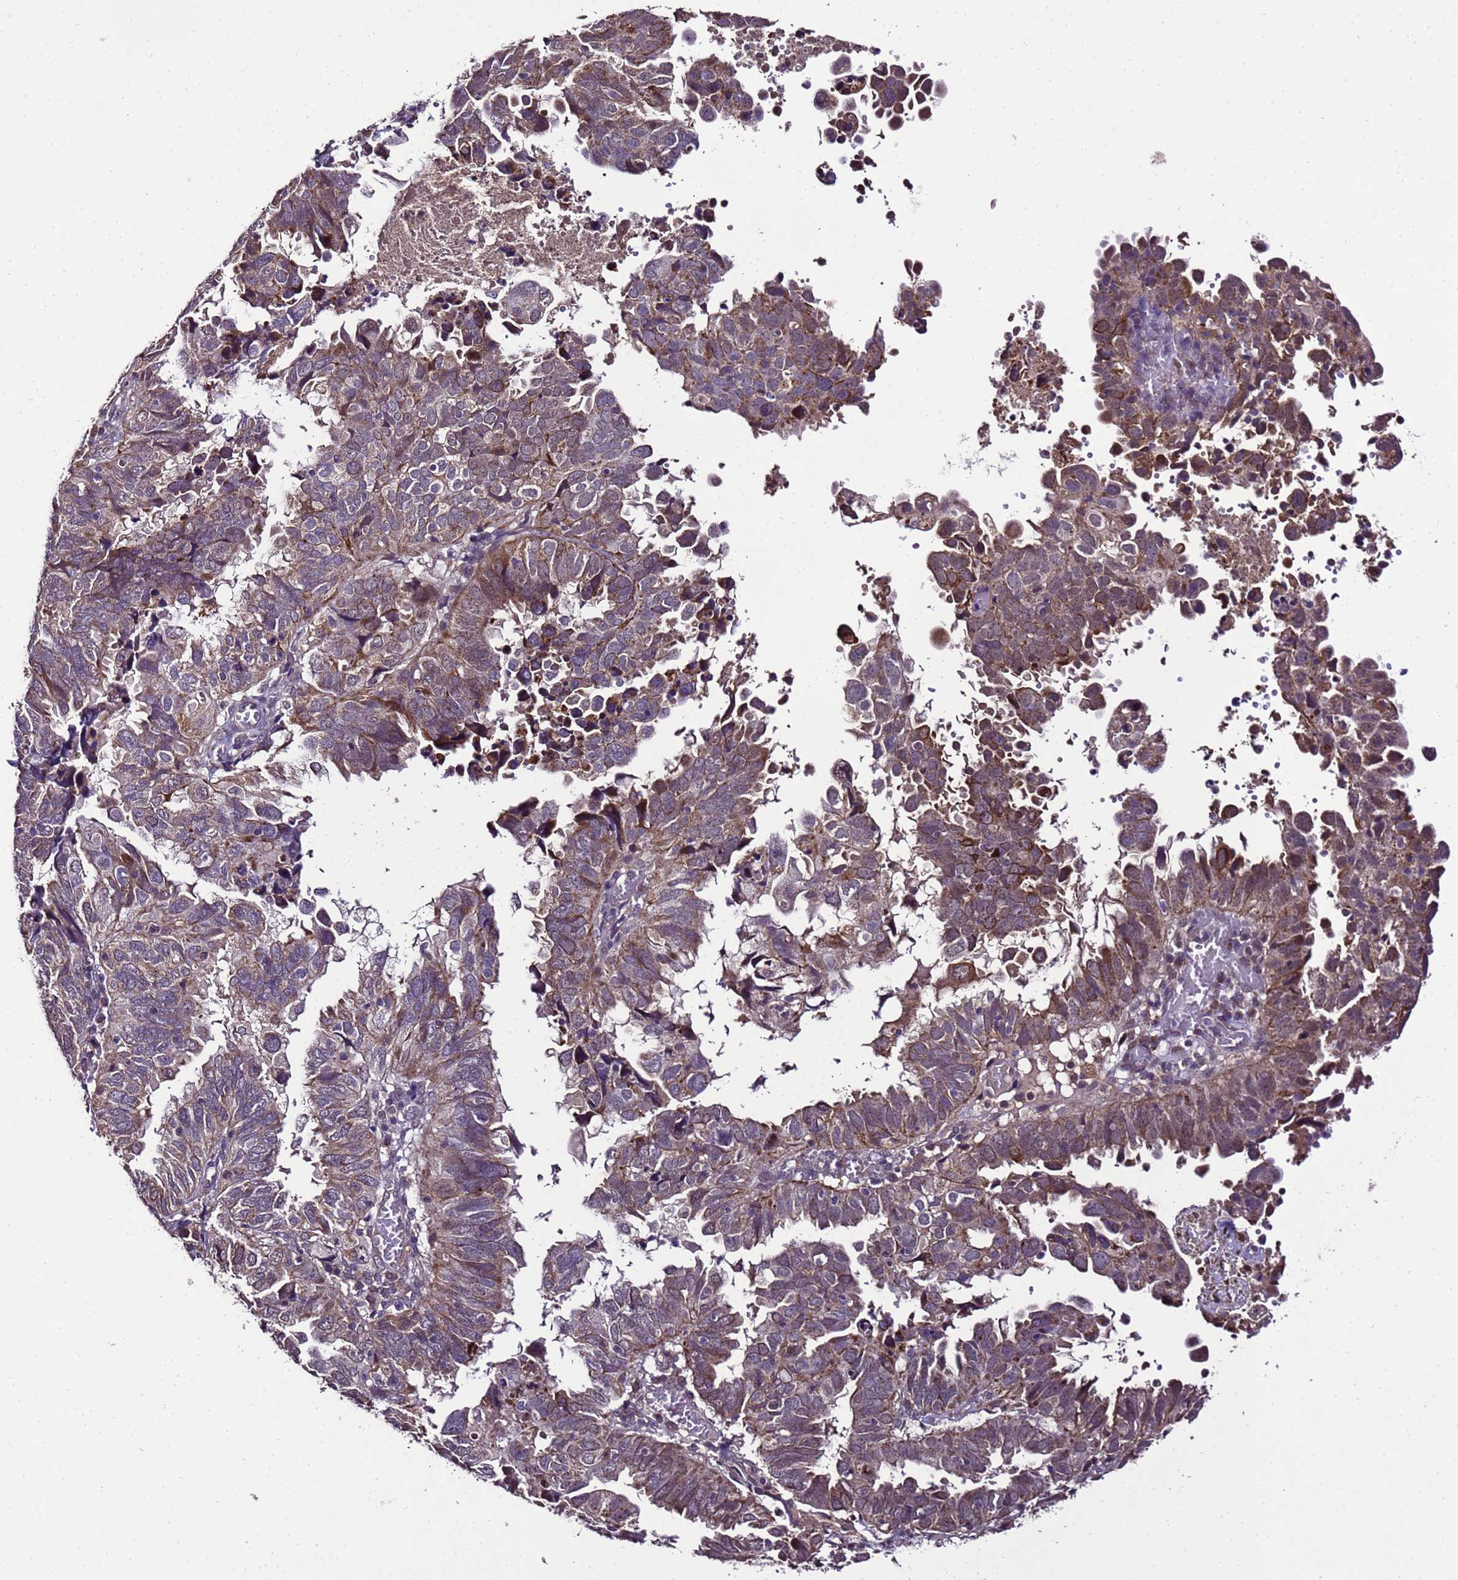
{"staining": {"intensity": "moderate", "quantity": "25%-75%", "location": "cytoplasmic/membranous"}, "tissue": "endometrial cancer", "cell_type": "Tumor cells", "image_type": "cancer", "snomed": [{"axis": "morphology", "description": "Adenocarcinoma, NOS"}, {"axis": "topography", "description": "Uterus"}], "caption": "High-magnification brightfield microscopy of endometrial cancer (adenocarcinoma) stained with DAB (brown) and counterstained with hematoxylin (blue). tumor cells exhibit moderate cytoplasmic/membranous staining is present in approximately25%-75% of cells.", "gene": "ZNF329", "patient": {"sex": "female", "age": 77}}